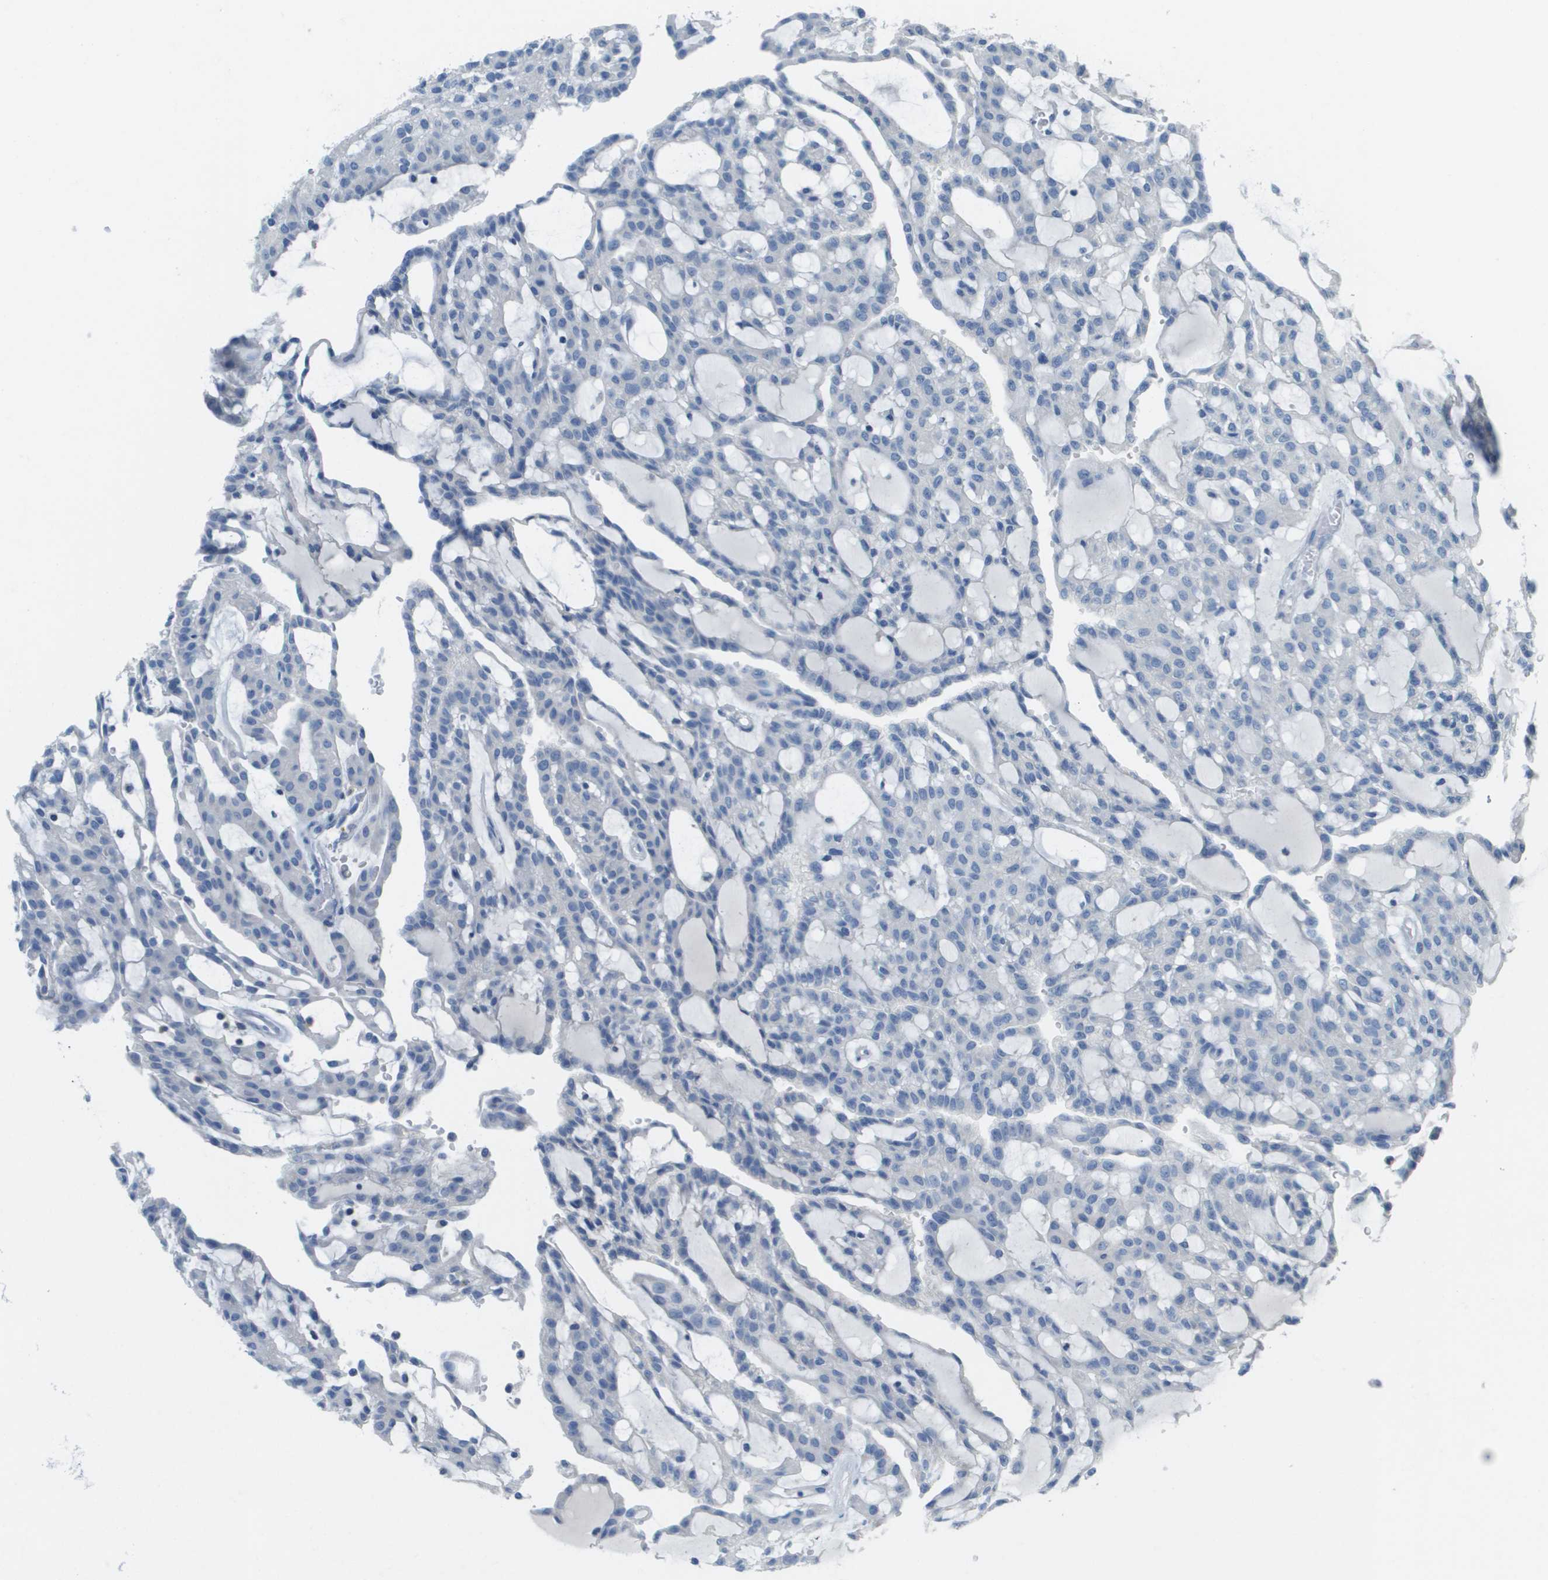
{"staining": {"intensity": "negative", "quantity": "none", "location": "none"}, "tissue": "renal cancer", "cell_type": "Tumor cells", "image_type": "cancer", "snomed": [{"axis": "morphology", "description": "Adenocarcinoma, NOS"}, {"axis": "topography", "description": "Kidney"}], "caption": "Immunohistochemistry photomicrograph of human renal cancer (adenocarcinoma) stained for a protein (brown), which demonstrates no expression in tumor cells.", "gene": "PTGDR2", "patient": {"sex": "male", "age": 63}}